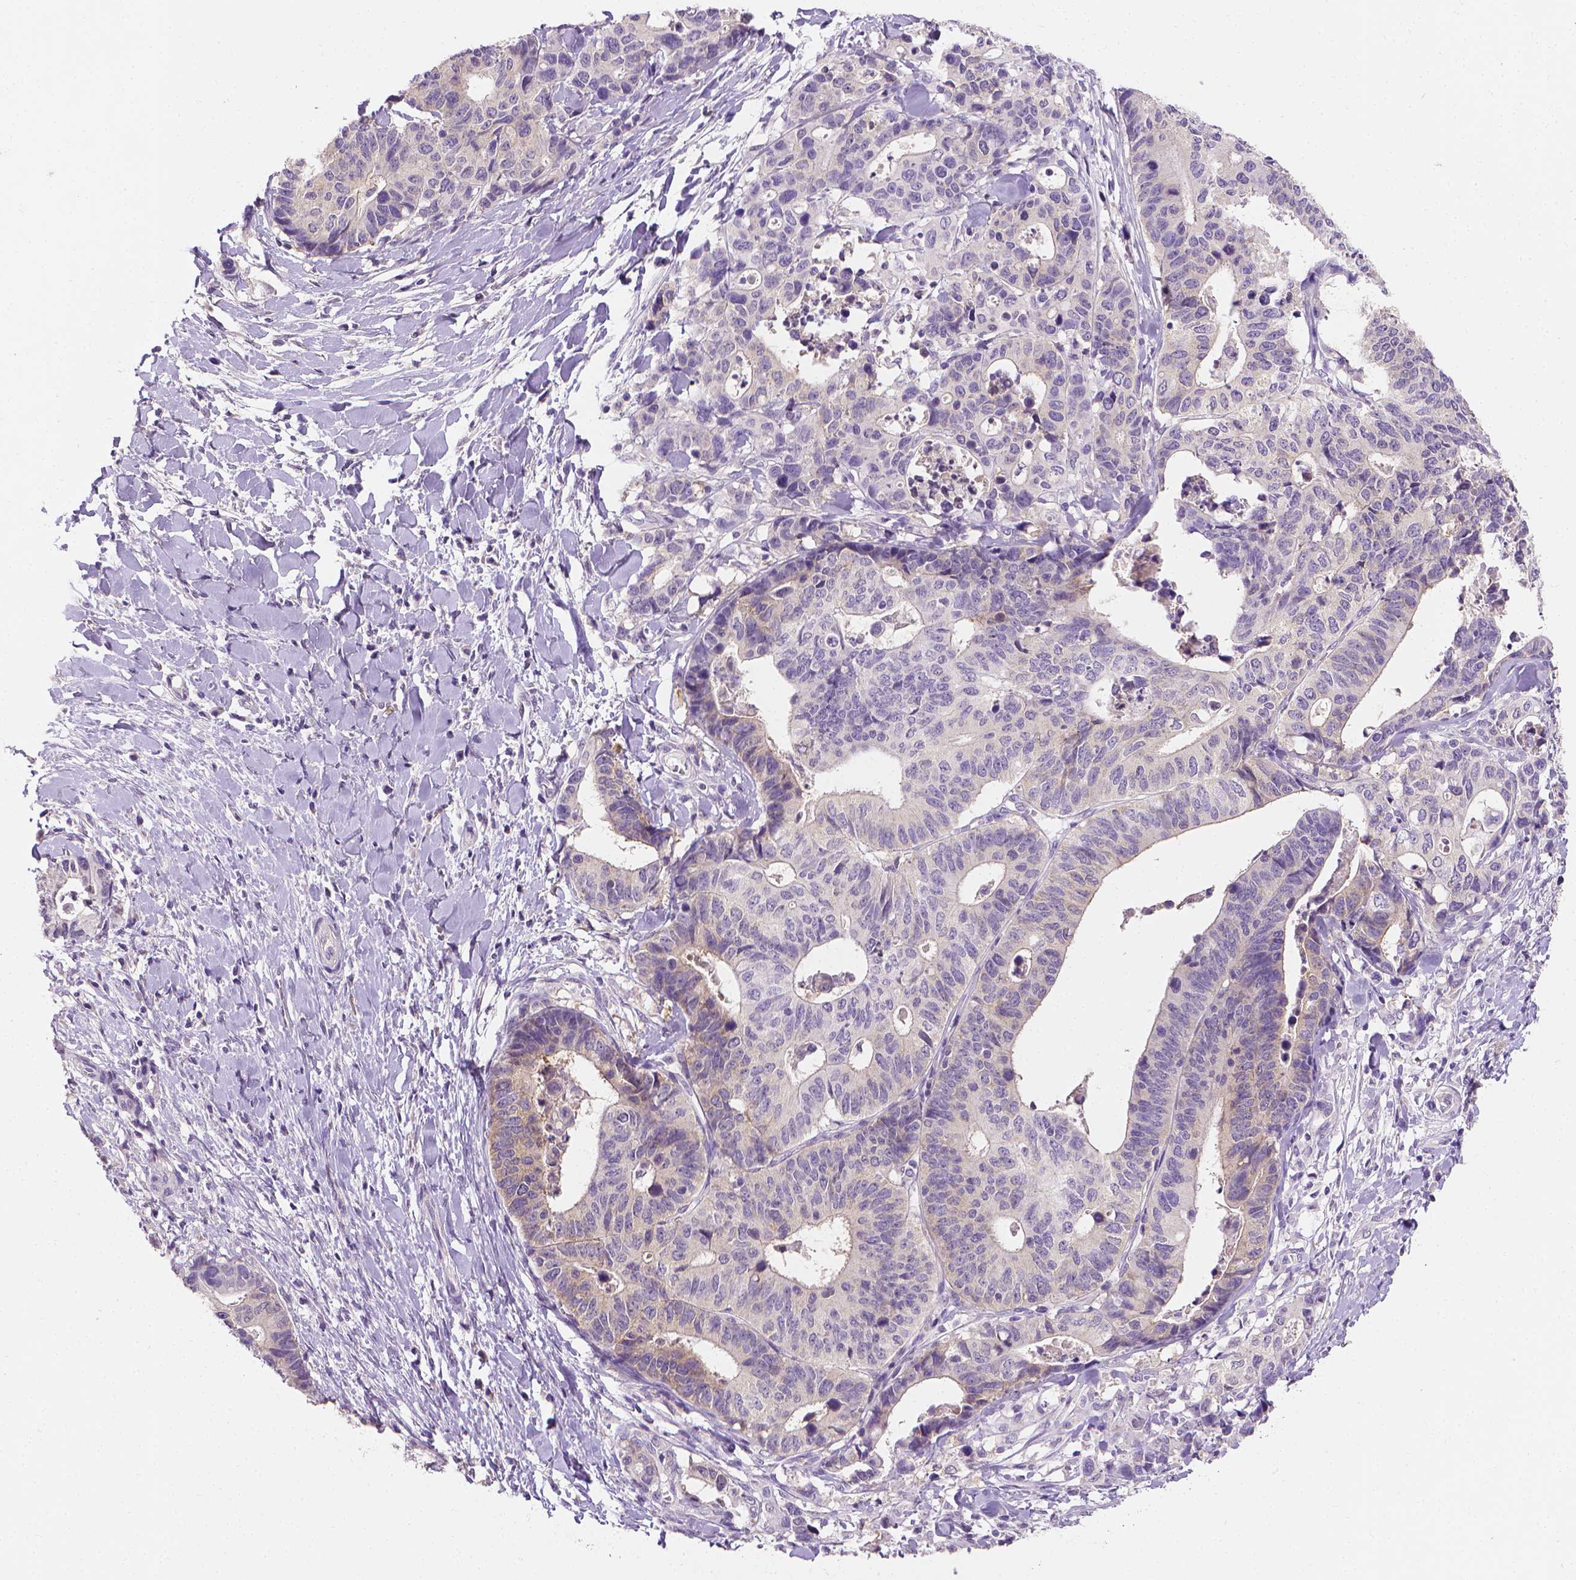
{"staining": {"intensity": "negative", "quantity": "none", "location": "none"}, "tissue": "stomach cancer", "cell_type": "Tumor cells", "image_type": "cancer", "snomed": [{"axis": "morphology", "description": "Adenocarcinoma, NOS"}, {"axis": "topography", "description": "Stomach, upper"}], "caption": "This histopathology image is of adenocarcinoma (stomach) stained with immunohistochemistry (IHC) to label a protein in brown with the nuclei are counter-stained blue. There is no expression in tumor cells.", "gene": "FASN", "patient": {"sex": "female", "age": 67}}